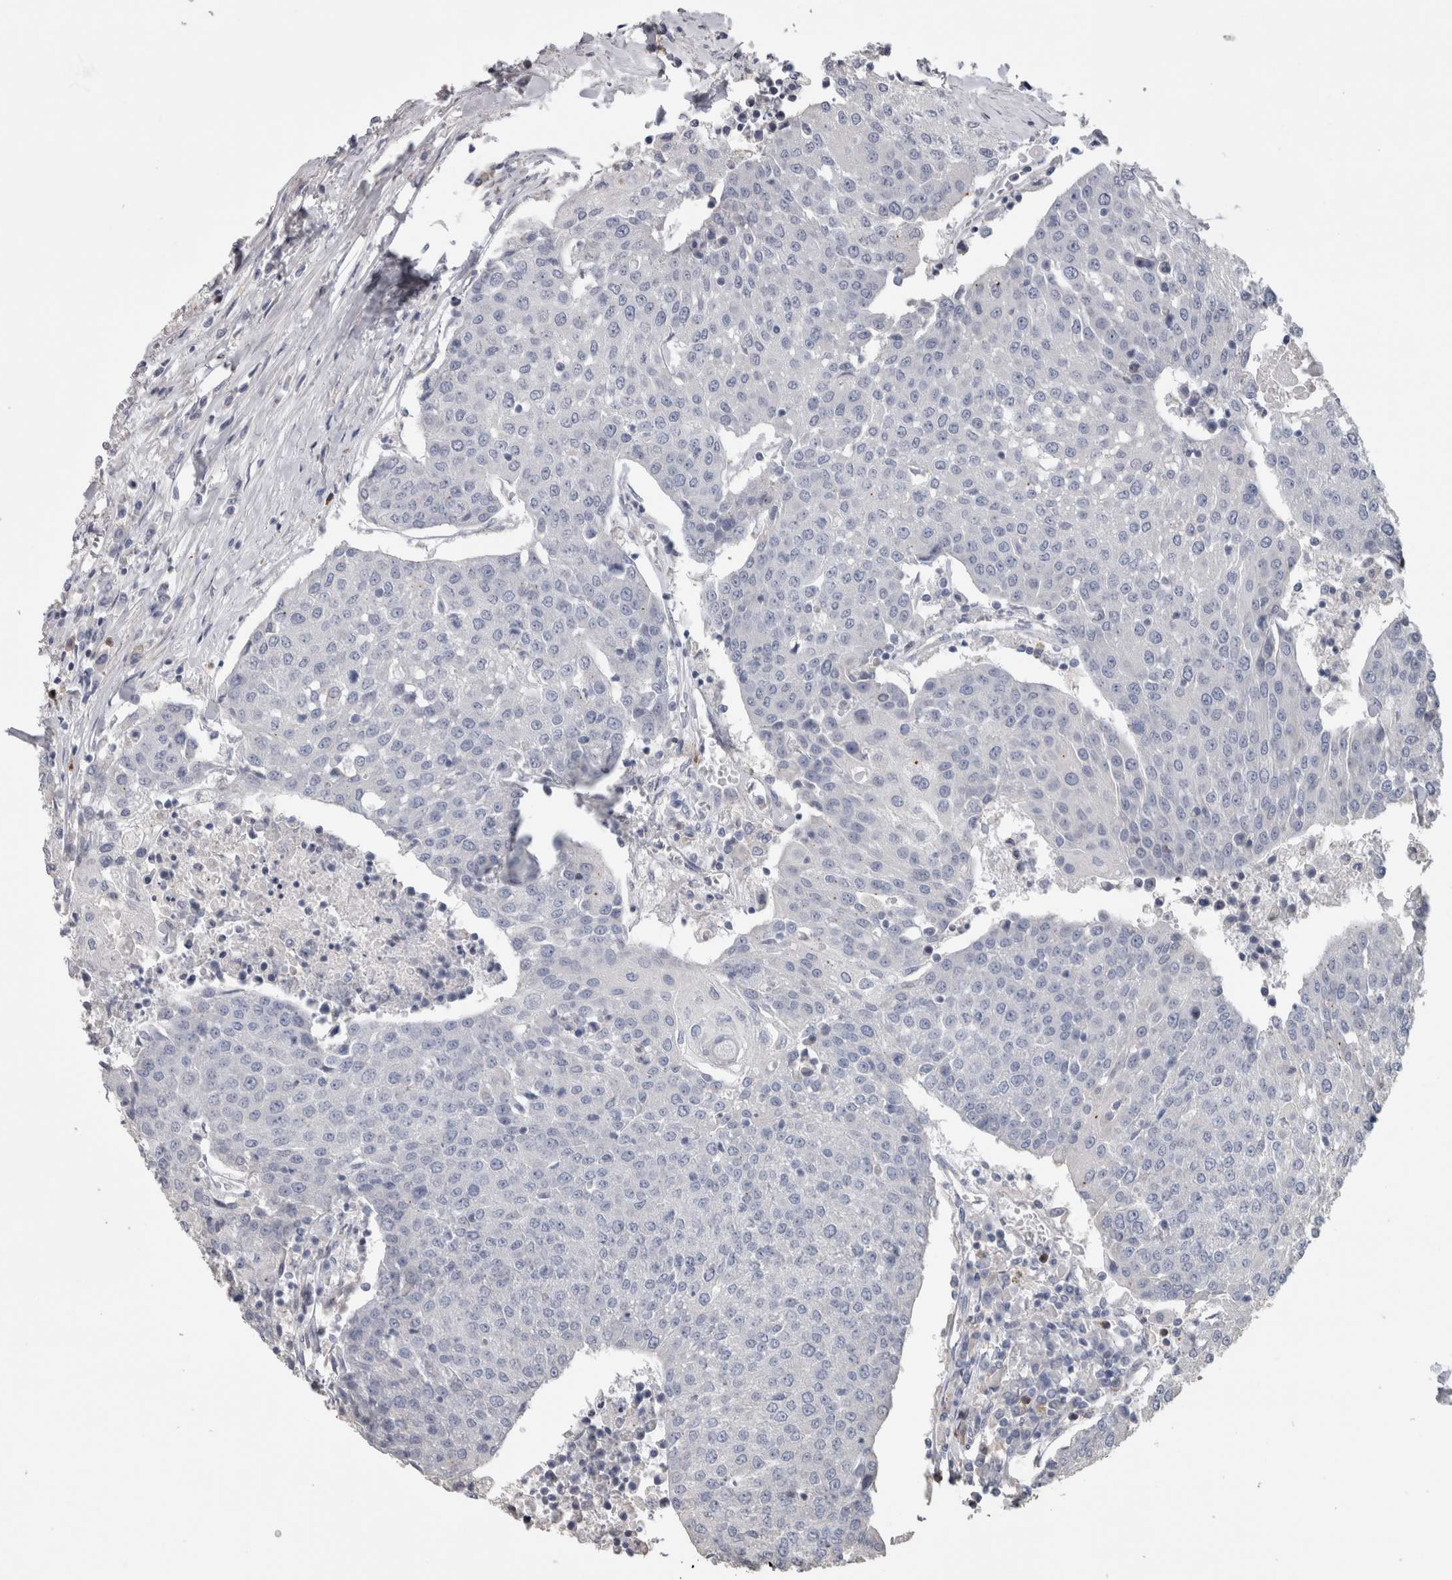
{"staining": {"intensity": "negative", "quantity": "none", "location": "none"}, "tissue": "urothelial cancer", "cell_type": "Tumor cells", "image_type": "cancer", "snomed": [{"axis": "morphology", "description": "Urothelial carcinoma, High grade"}, {"axis": "topography", "description": "Urinary bladder"}], "caption": "Immunohistochemistry of human urothelial carcinoma (high-grade) exhibits no expression in tumor cells.", "gene": "IL33", "patient": {"sex": "female", "age": 85}}